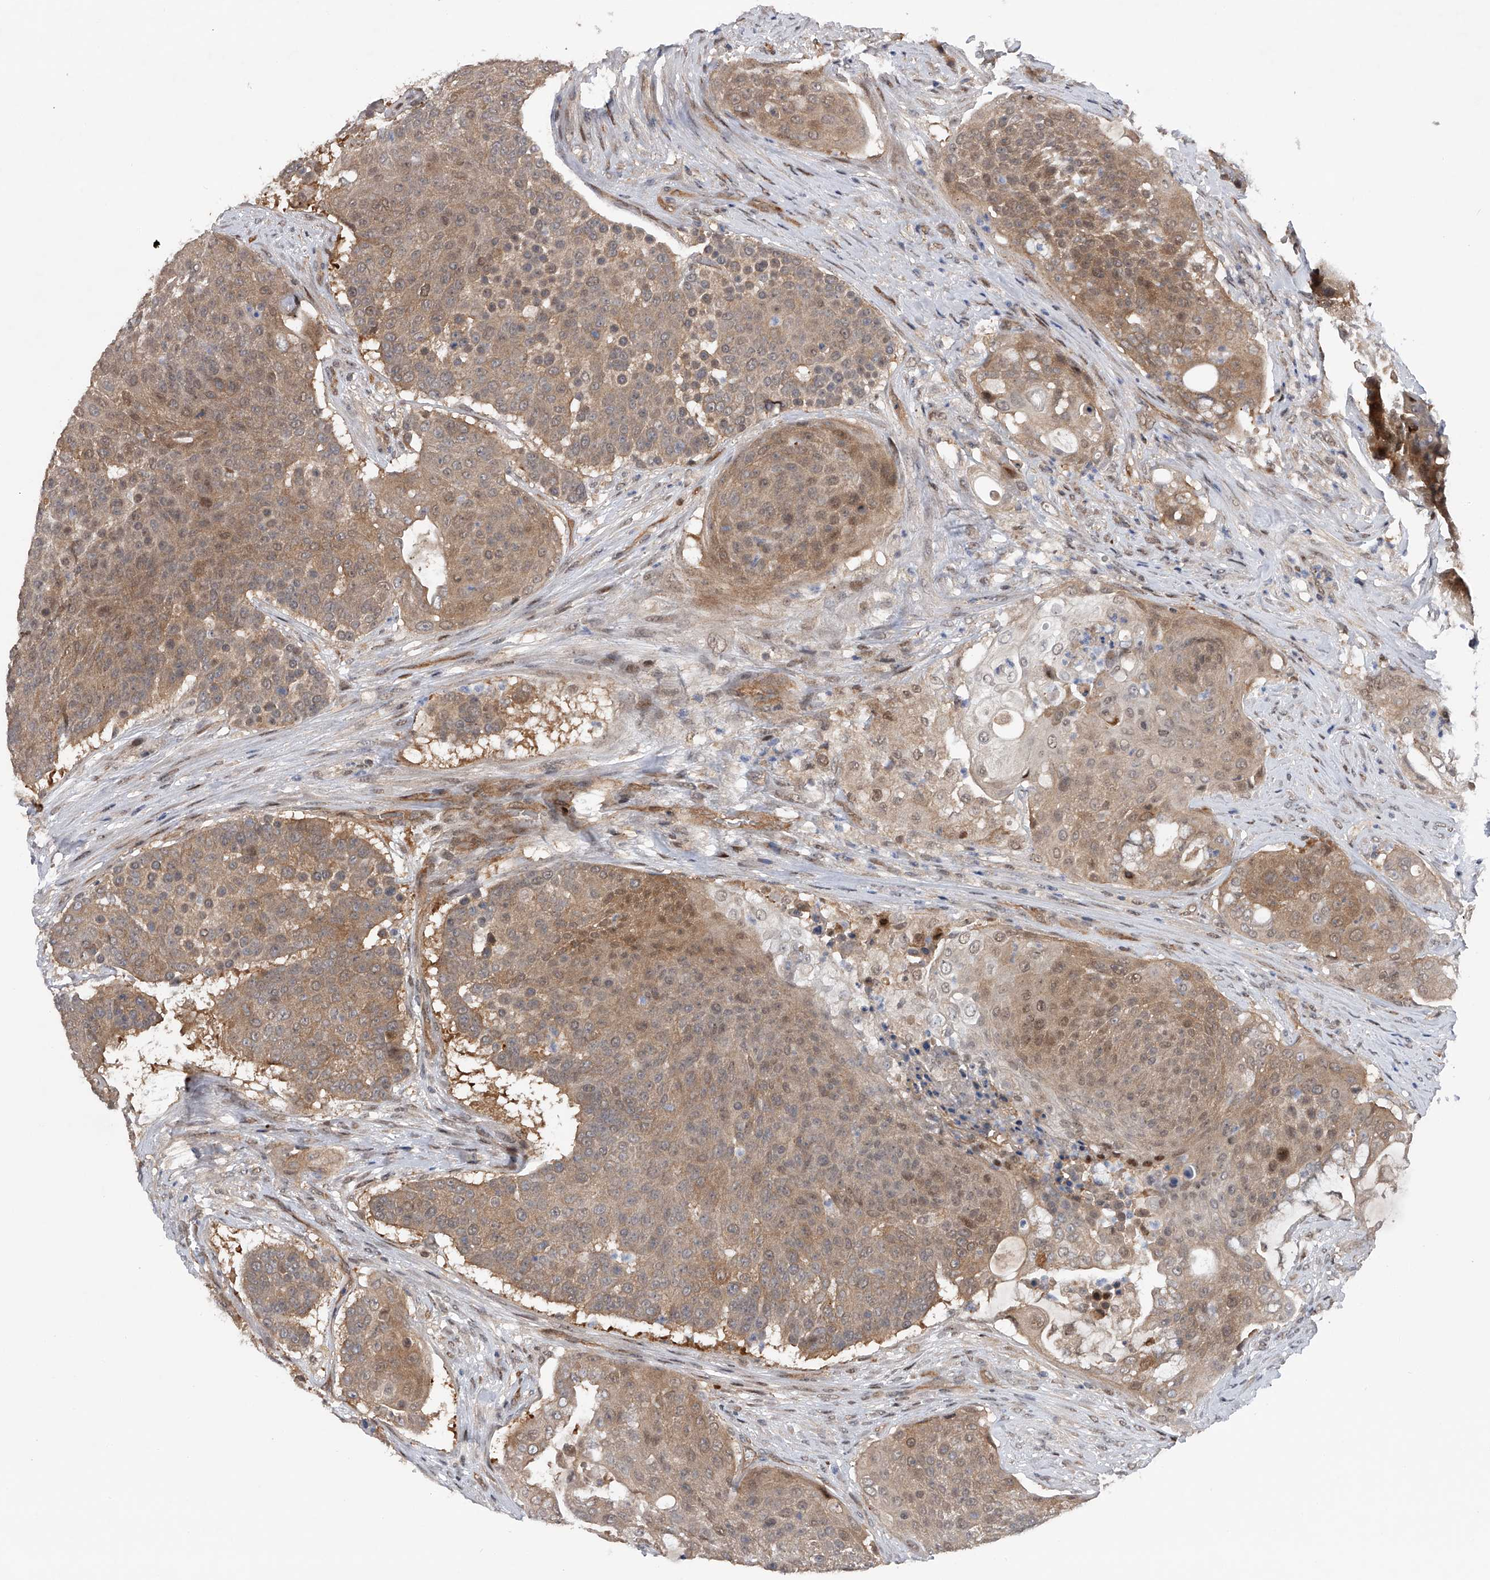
{"staining": {"intensity": "moderate", "quantity": ">75%", "location": "cytoplasmic/membranous,nuclear"}, "tissue": "urothelial cancer", "cell_type": "Tumor cells", "image_type": "cancer", "snomed": [{"axis": "morphology", "description": "Urothelial carcinoma, High grade"}, {"axis": "topography", "description": "Urinary bladder"}], "caption": "Urothelial carcinoma (high-grade) stained with a brown dye shows moderate cytoplasmic/membranous and nuclear positive staining in about >75% of tumor cells.", "gene": "RWDD2A", "patient": {"sex": "female", "age": 63}}